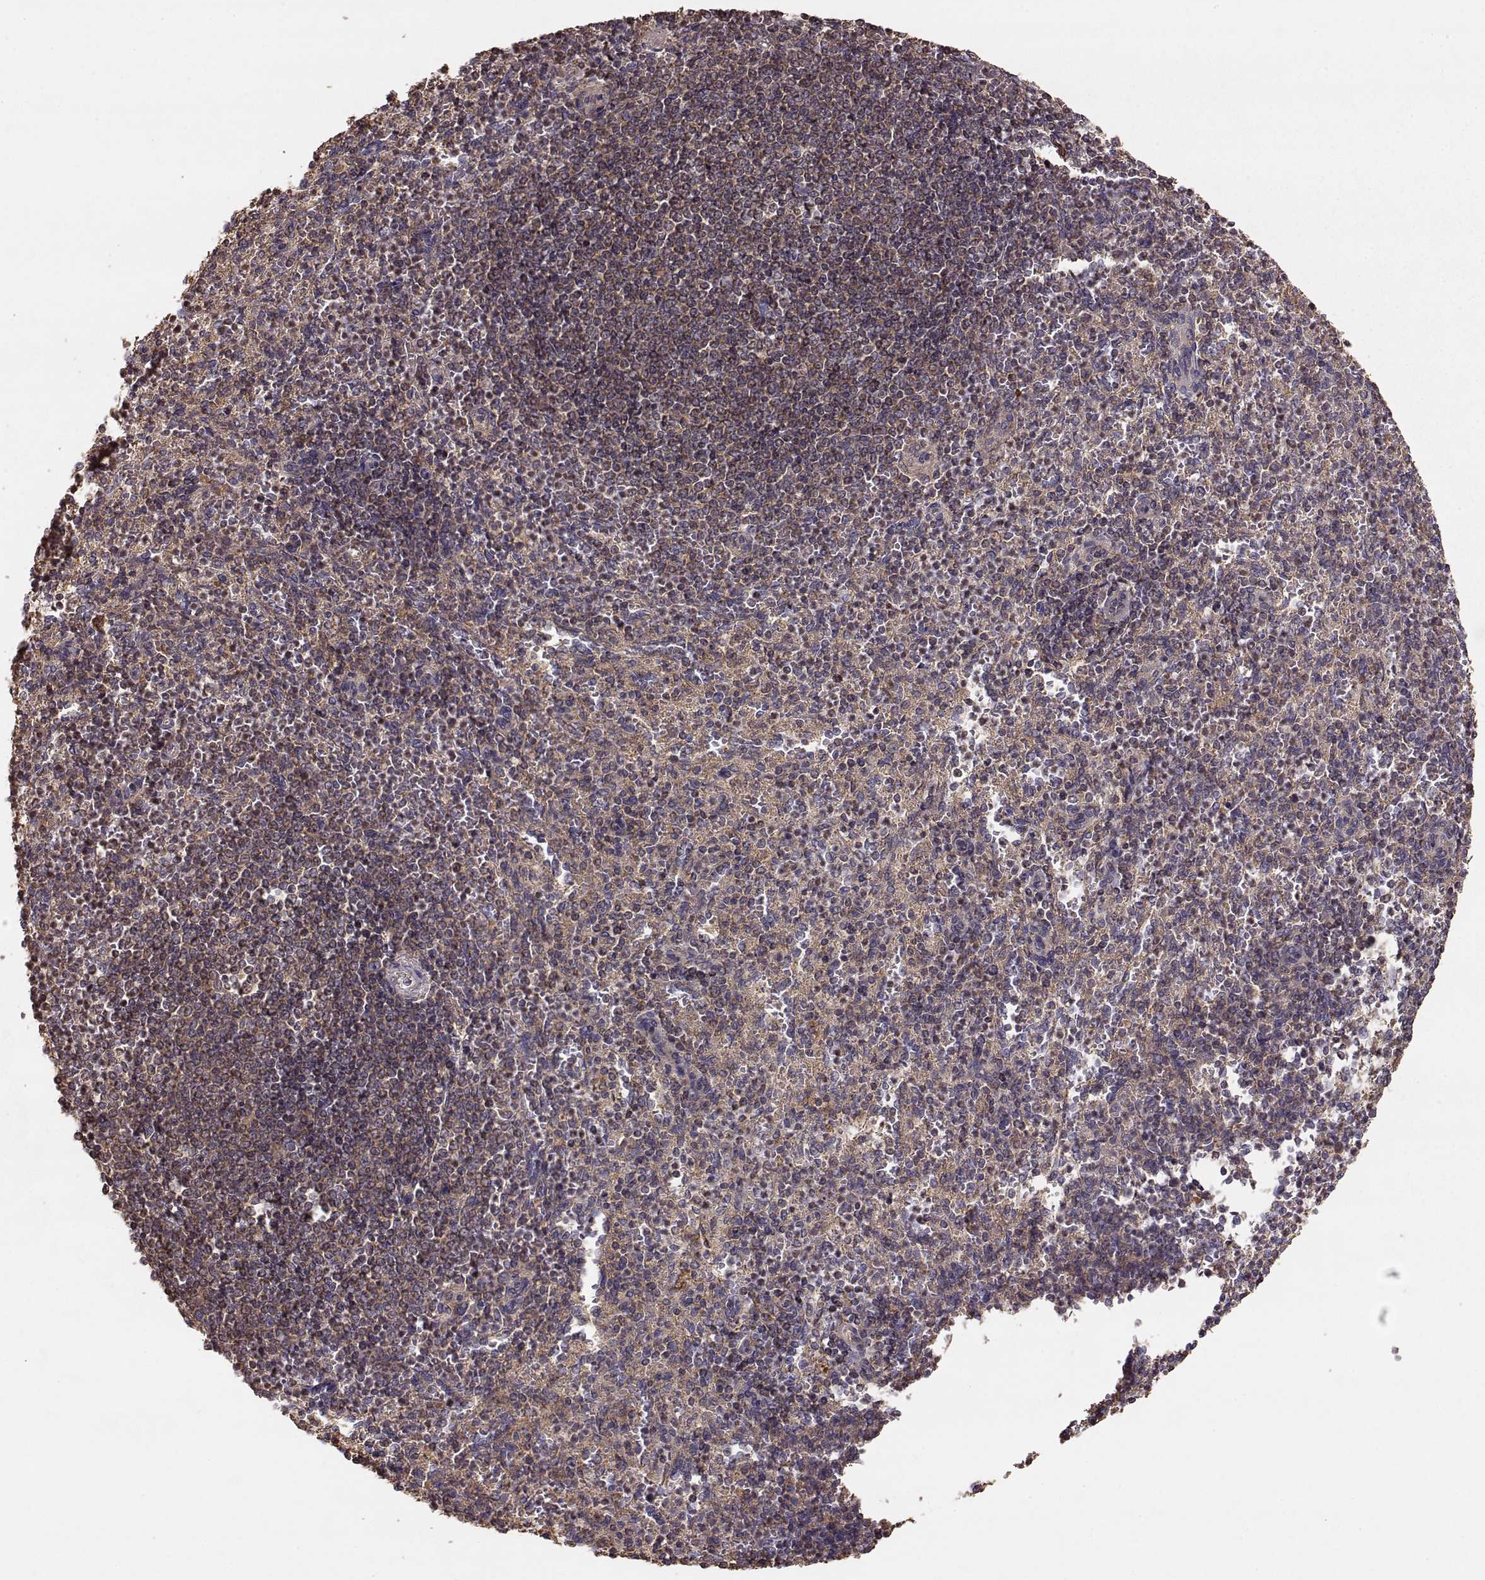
{"staining": {"intensity": "strong", "quantity": "<25%", "location": "cytoplasmic/membranous"}, "tissue": "spleen", "cell_type": "Cells in red pulp", "image_type": "normal", "snomed": [{"axis": "morphology", "description": "Normal tissue, NOS"}, {"axis": "topography", "description": "Spleen"}], "caption": "Normal spleen displays strong cytoplasmic/membranous expression in approximately <25% of cells in red pulp The staining was performed using DAB (3,3'-diaminobenzidine), with brown indicating positive protein expression. Nuclei are stained blue with hematoxylin..", "gene": "TARS3", "patient": {"sex": "female", "age": 74}}